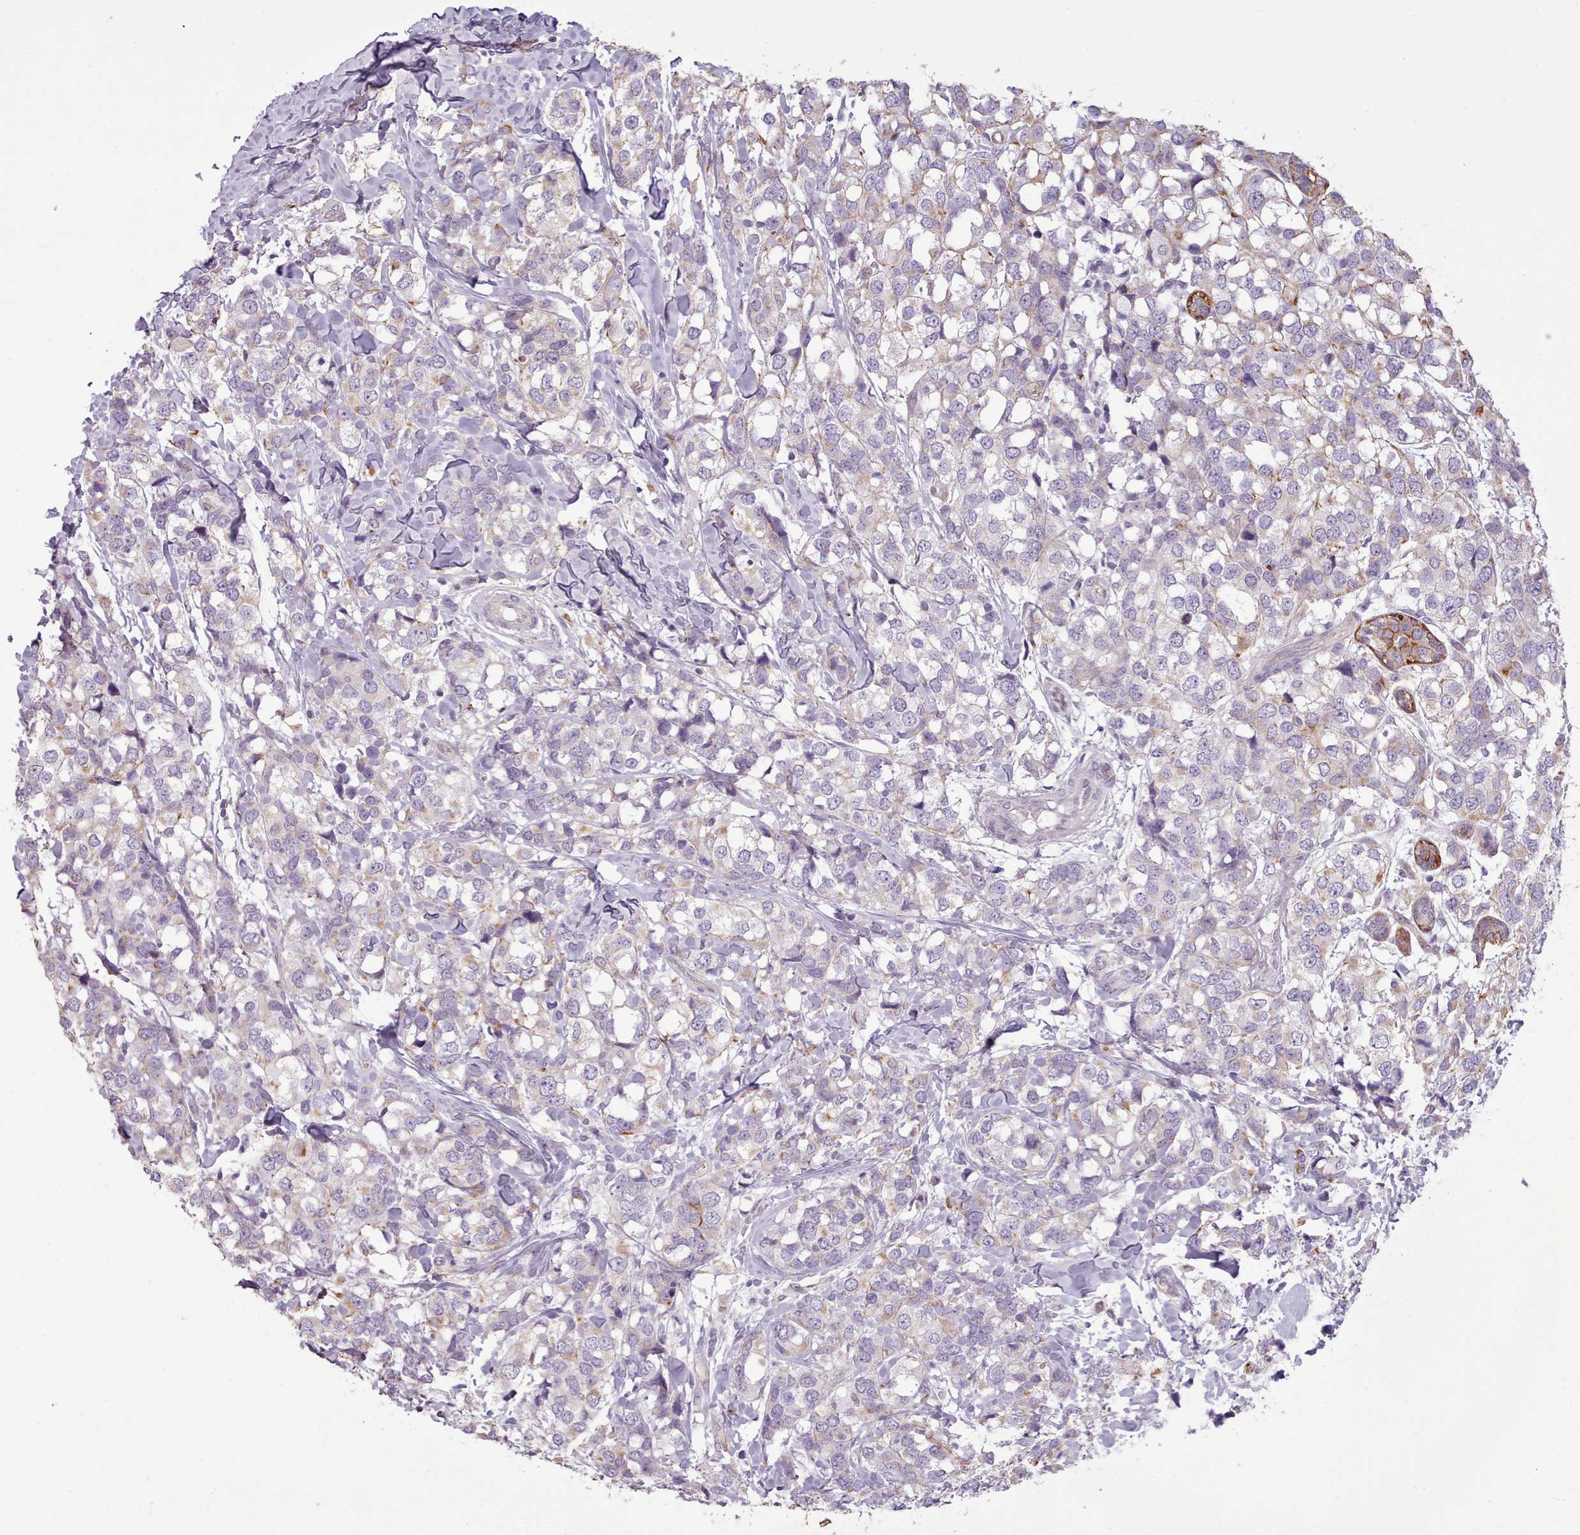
{"staining": {"intensity": "weak", "quantity": "<25%", "location": "cytoplasmic/membranous"}, "tissue": "breast cancer", "cell_type": "Tumor cells", "image_type": "cancer", "snomed": [{"axis": "morphology", "description": "Lobular carcinoma"}, {"axis": "topography", "description": "Breast"}], "caption": "DAB immunohistochemical staining of lobular carcinoma (breast) demonstrates no significant expression in tumor cells.", "gene": "PLD4", "patient": {"sex": "female", "age": 59}}